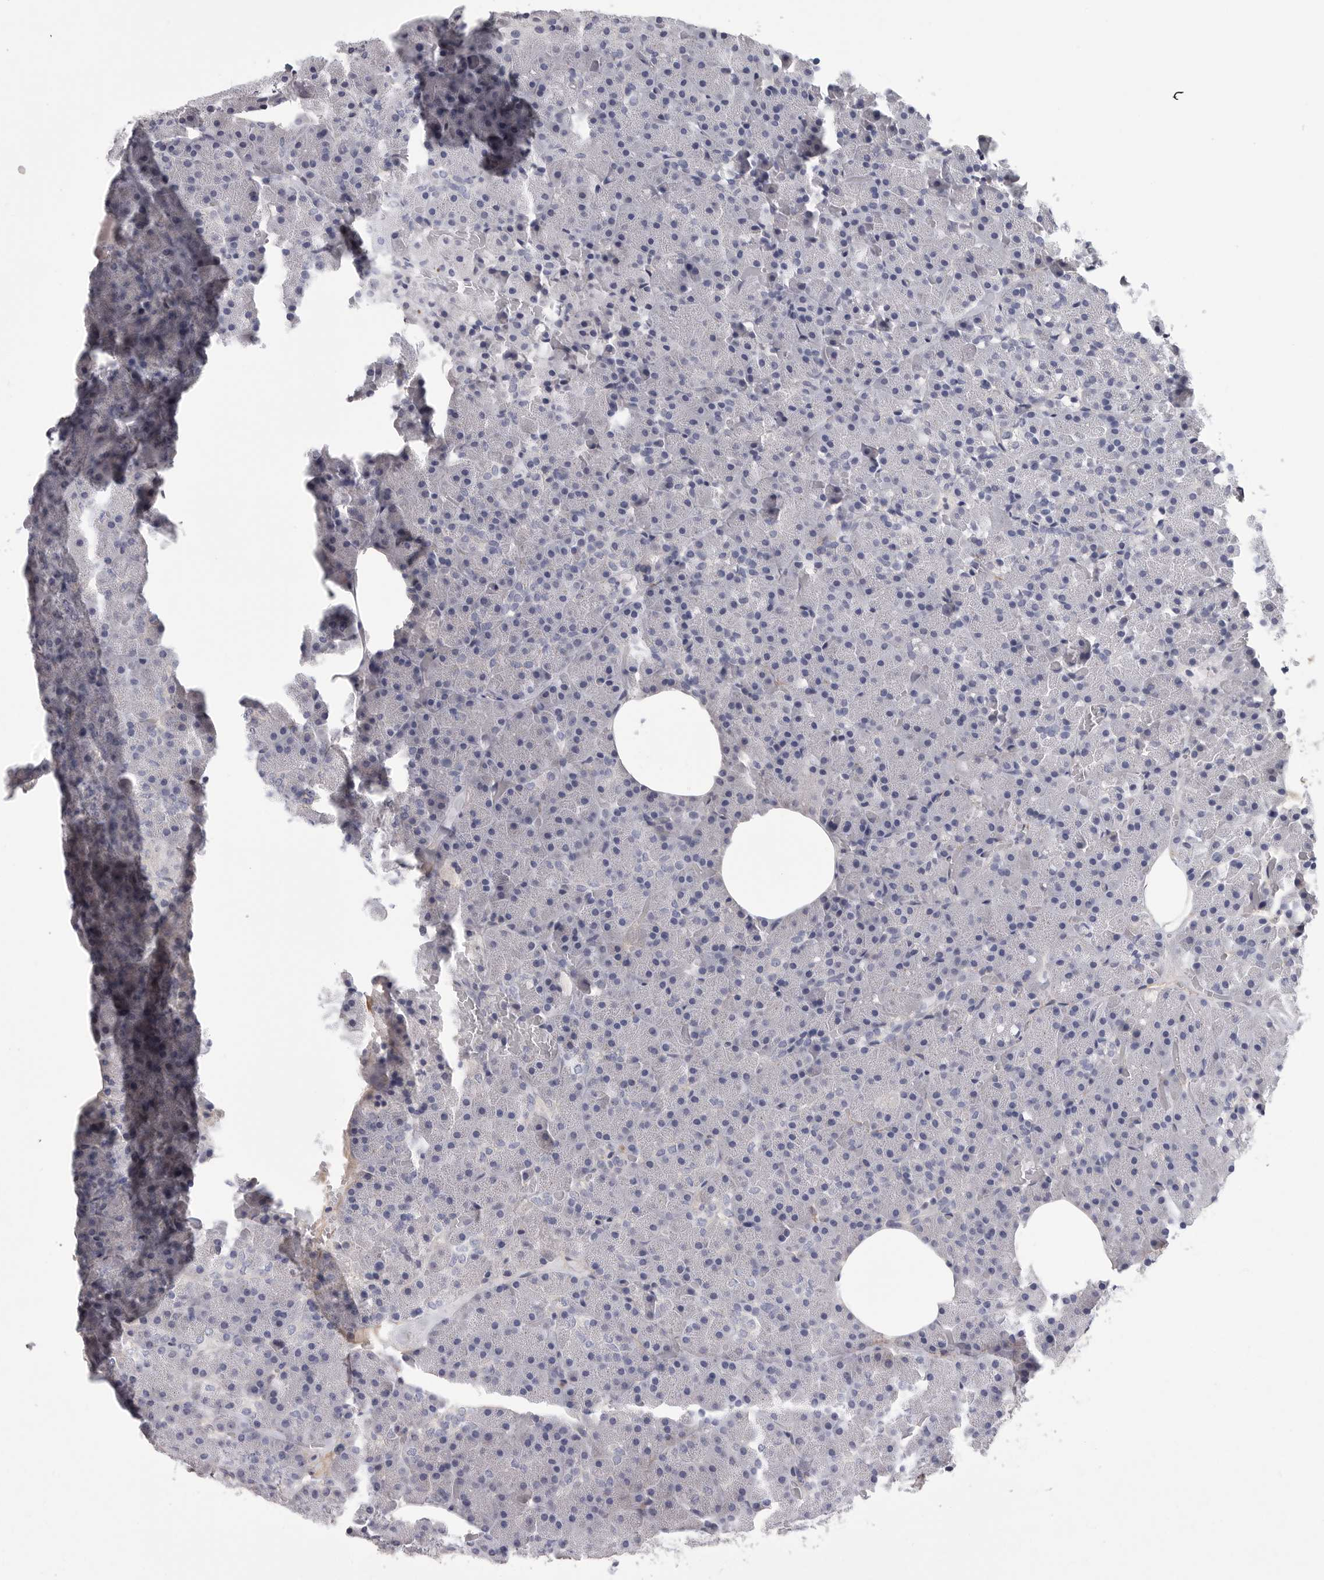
{"staining": {"intensity": "moderate", "quantity": "<25%", "location": "cytoplasmic/membranous"}, "tissue": "pancreas", "cell_type": "Exocrine glandular cells", "image_type": "normal", "snomed": [{"axis": "morphology", "description": "Normal tissue, NOS"}, {"axis": "morphology", "description": "Carcinoid, malignant, NOS"}, {"axis": "topography", "description": "Pancreas"}], "caption": "Moderate cytoplasmic/membranous protein positivity is seen in about <25% of exocrine glandular cells in pancreas.", "gene": "SDC3", "patient": {"sex": "female", "age": 35}}